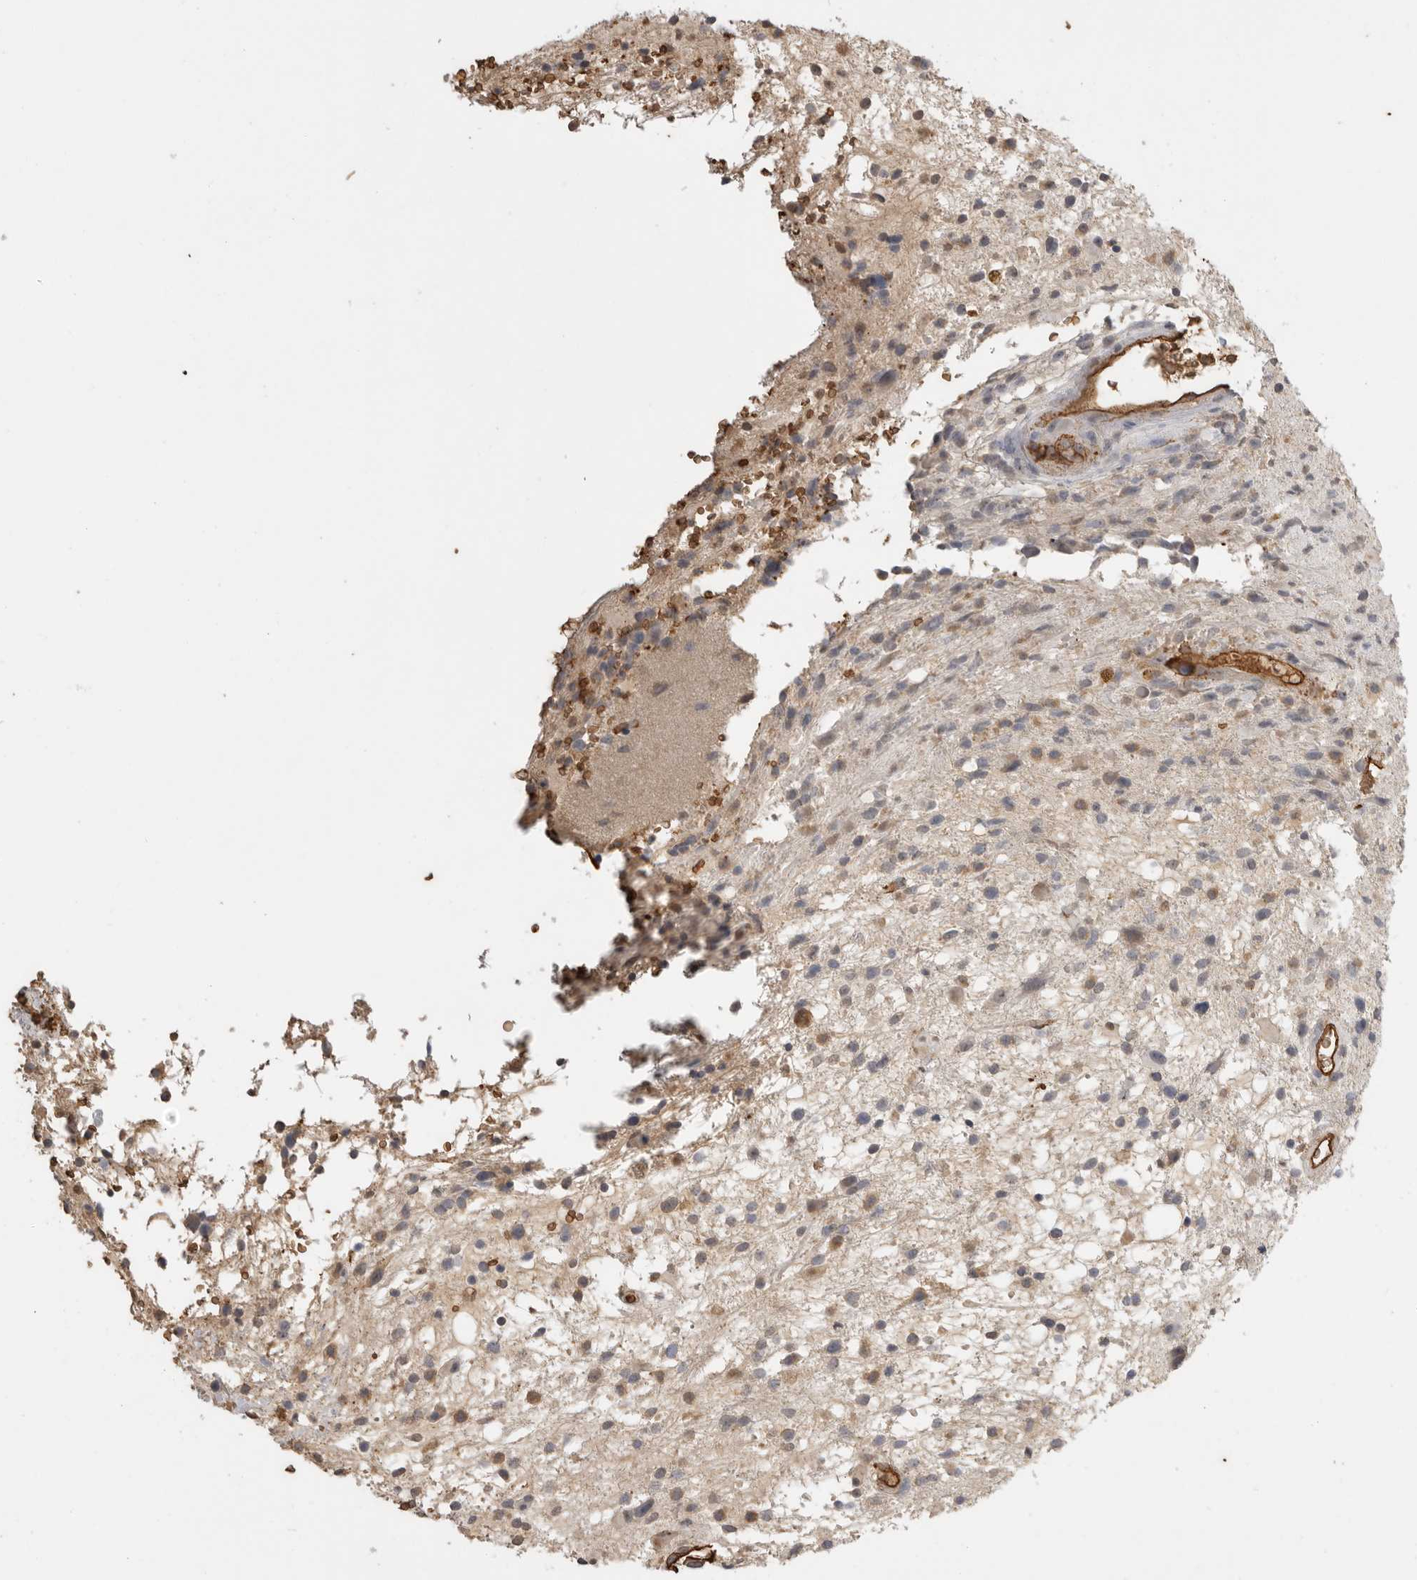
{"staining": {"intensity": "weak", "quantity": "<25%", "location": "cytoplasmic/membranous"}, "tissue": "glioma", "cell_type": "Tumor cells", "image_type": "cancer", "snomed": [{"axis": "morphology", "description": "Glioma, malignant, High grade"}, {"axis": "topography", "description": "Brain"}], "caption": "Tumor cells are negative for protein expression in human malignant glioma (high-grade).", "gene": "IL27", "patient": {"sex": "male", "age": 33}}